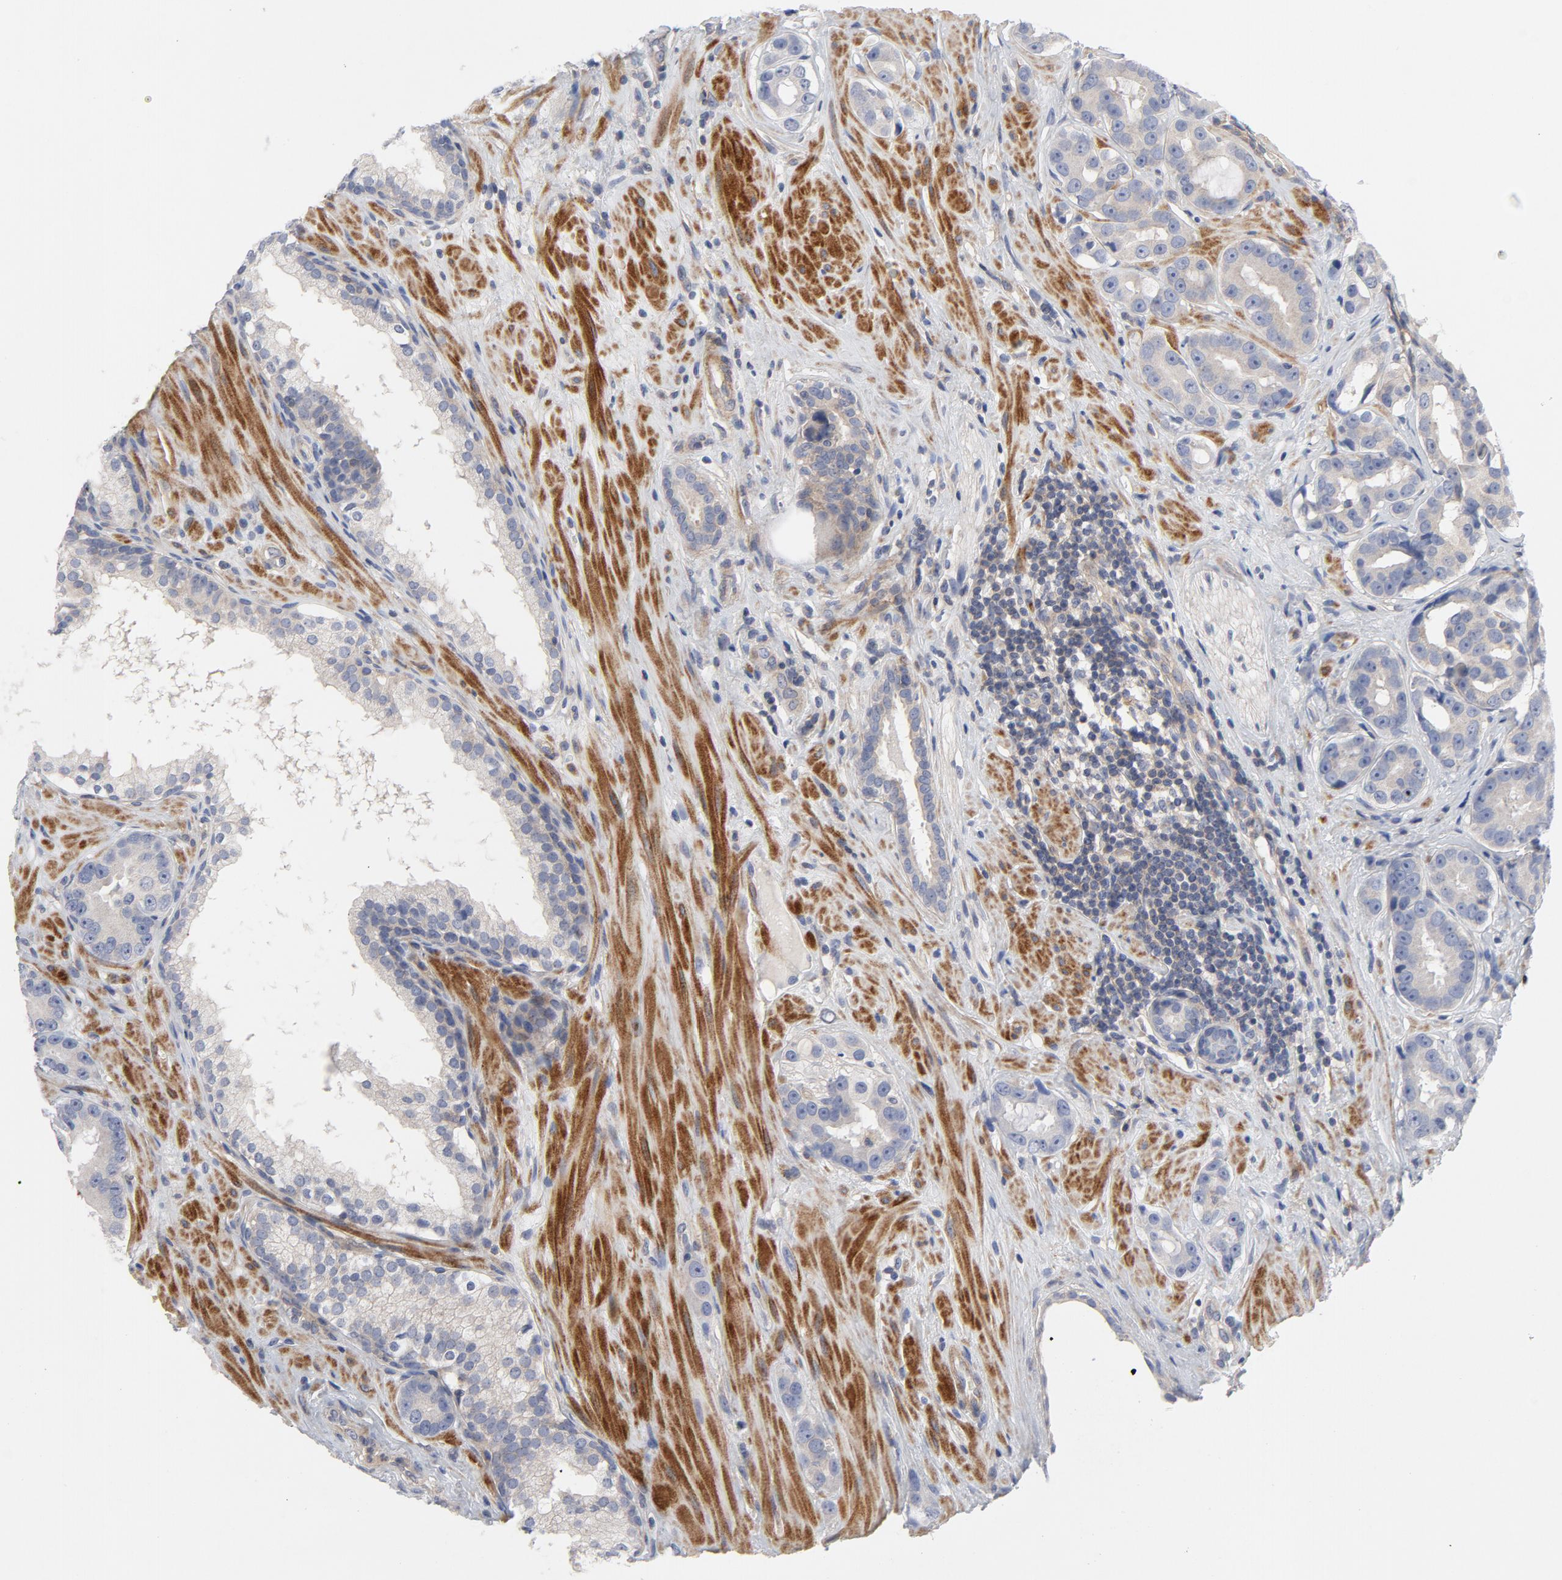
{"staining": {"intensity": "negative", "quantity": "none", "location": "none"}, "tissue": "prostate cancer", "cell_type": "Tumor cells", "image_type": "cancer", "snomed": [{"axis": "morphology", "description": "Adenocarcinoma, Low grade"}, {"axis": "topography", "description": "Prostate"}], "caption": "Image shows no significant protein expression in tumor cells of prostate cancer. (Immunohistochemistry, brightfield microscopy, high magnification).", "gene": "ROCK1", "patient": {"sex": "male", "age": 59}}